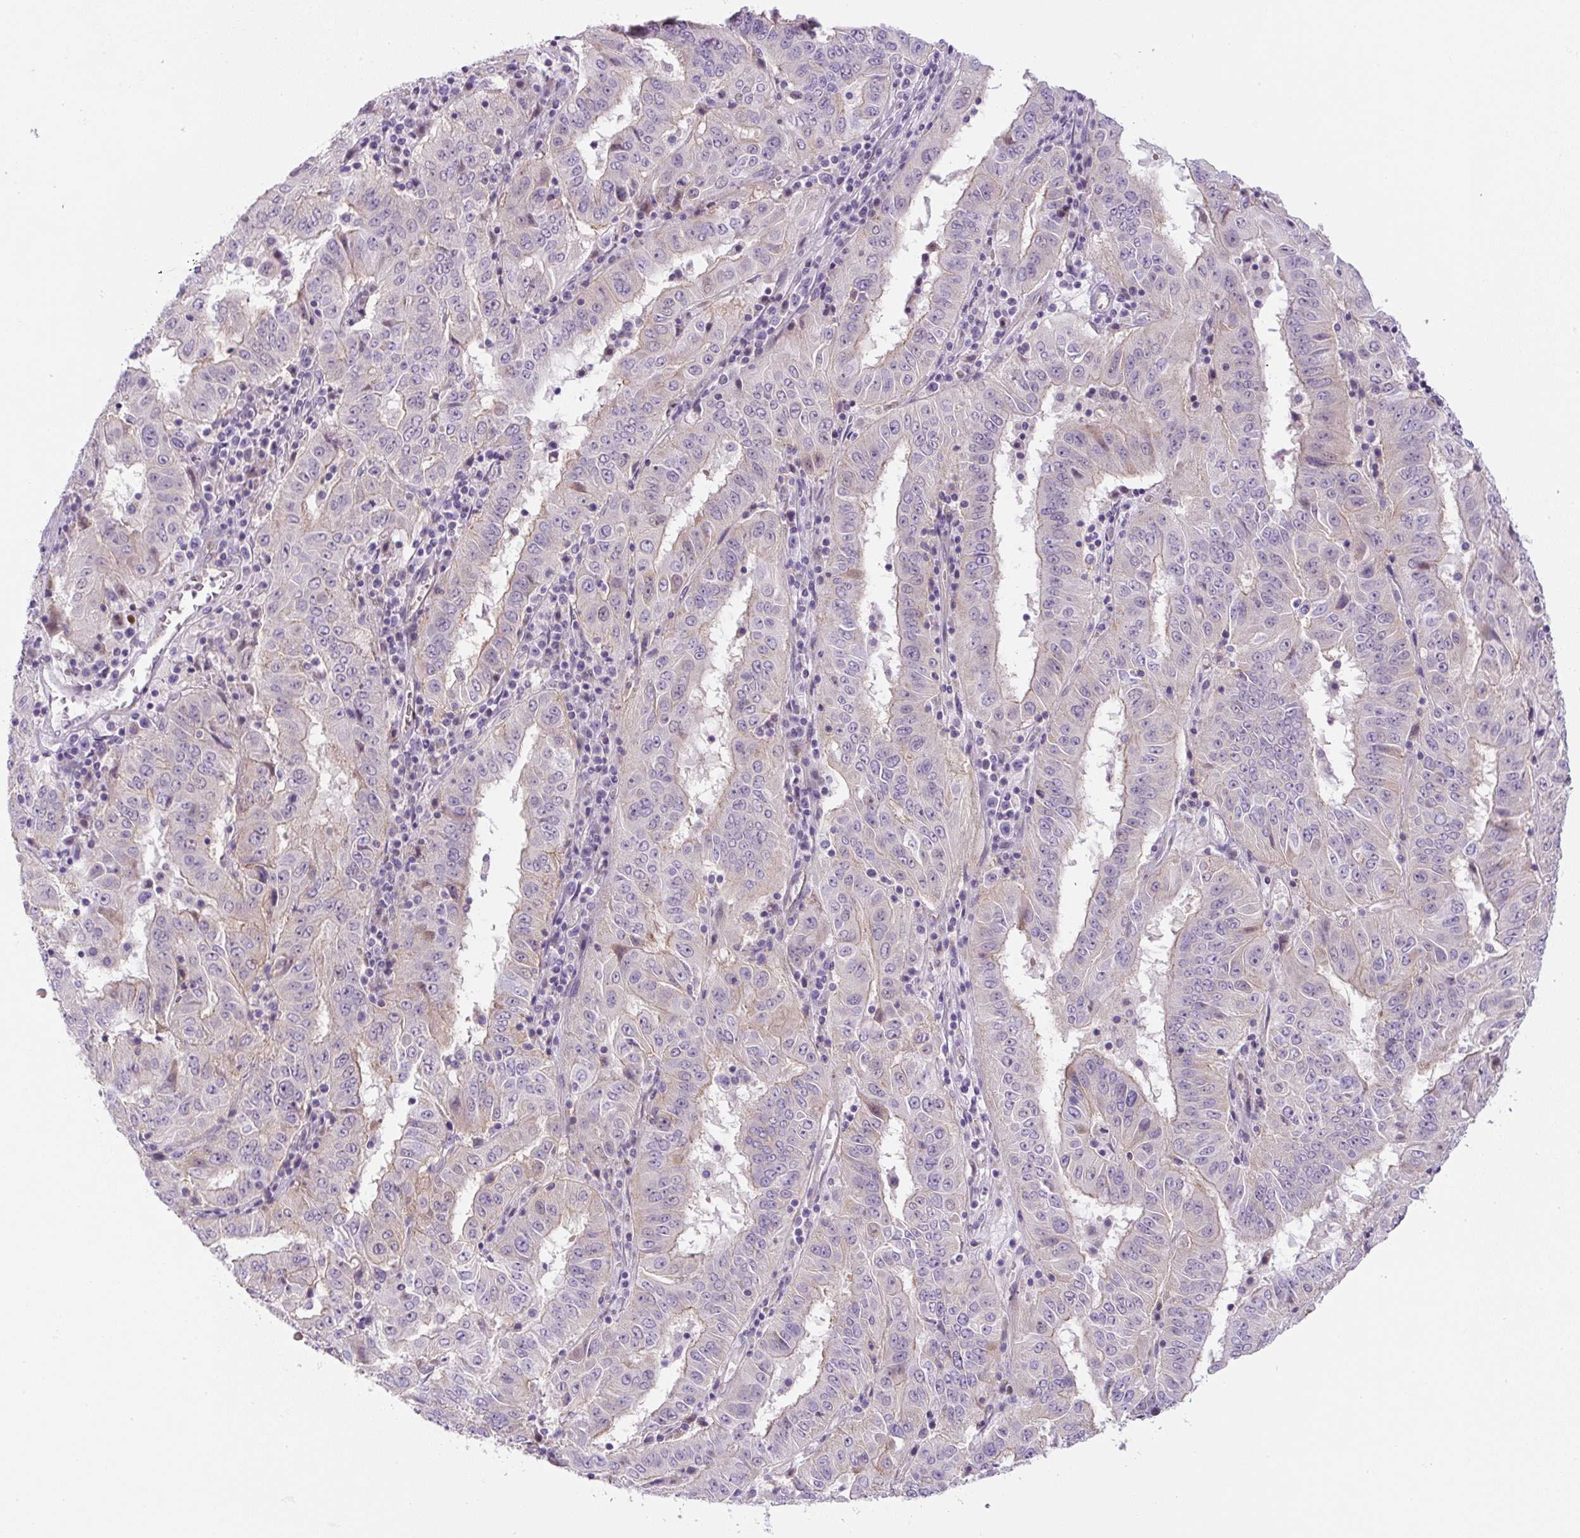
{"staining": {"intensity": "weak", "quantity": "<25%", "location": "cytoplasmic/membranous"}, "tissue": "pancreatic cancer", "cell_type": "Tumor cells", "image_type": "cancer", "snomed": [{"axis": "morphology", "description": "Adenocarcinoma, NOS"}, {"axis": "topography", "description": "Pancreas"}], "caption": "IHC image of neoplastic tissue: human pancreatic cancer (adenocarcinoma) stained with DAB demonstrates no significant protein expression in tumor cells. (DAB (3,3'-diaminobenzidine) IHC with hematoxylin counter stain).", "gene": "ADAMTS19", "patient": {"sex": "male", "age": 63}}